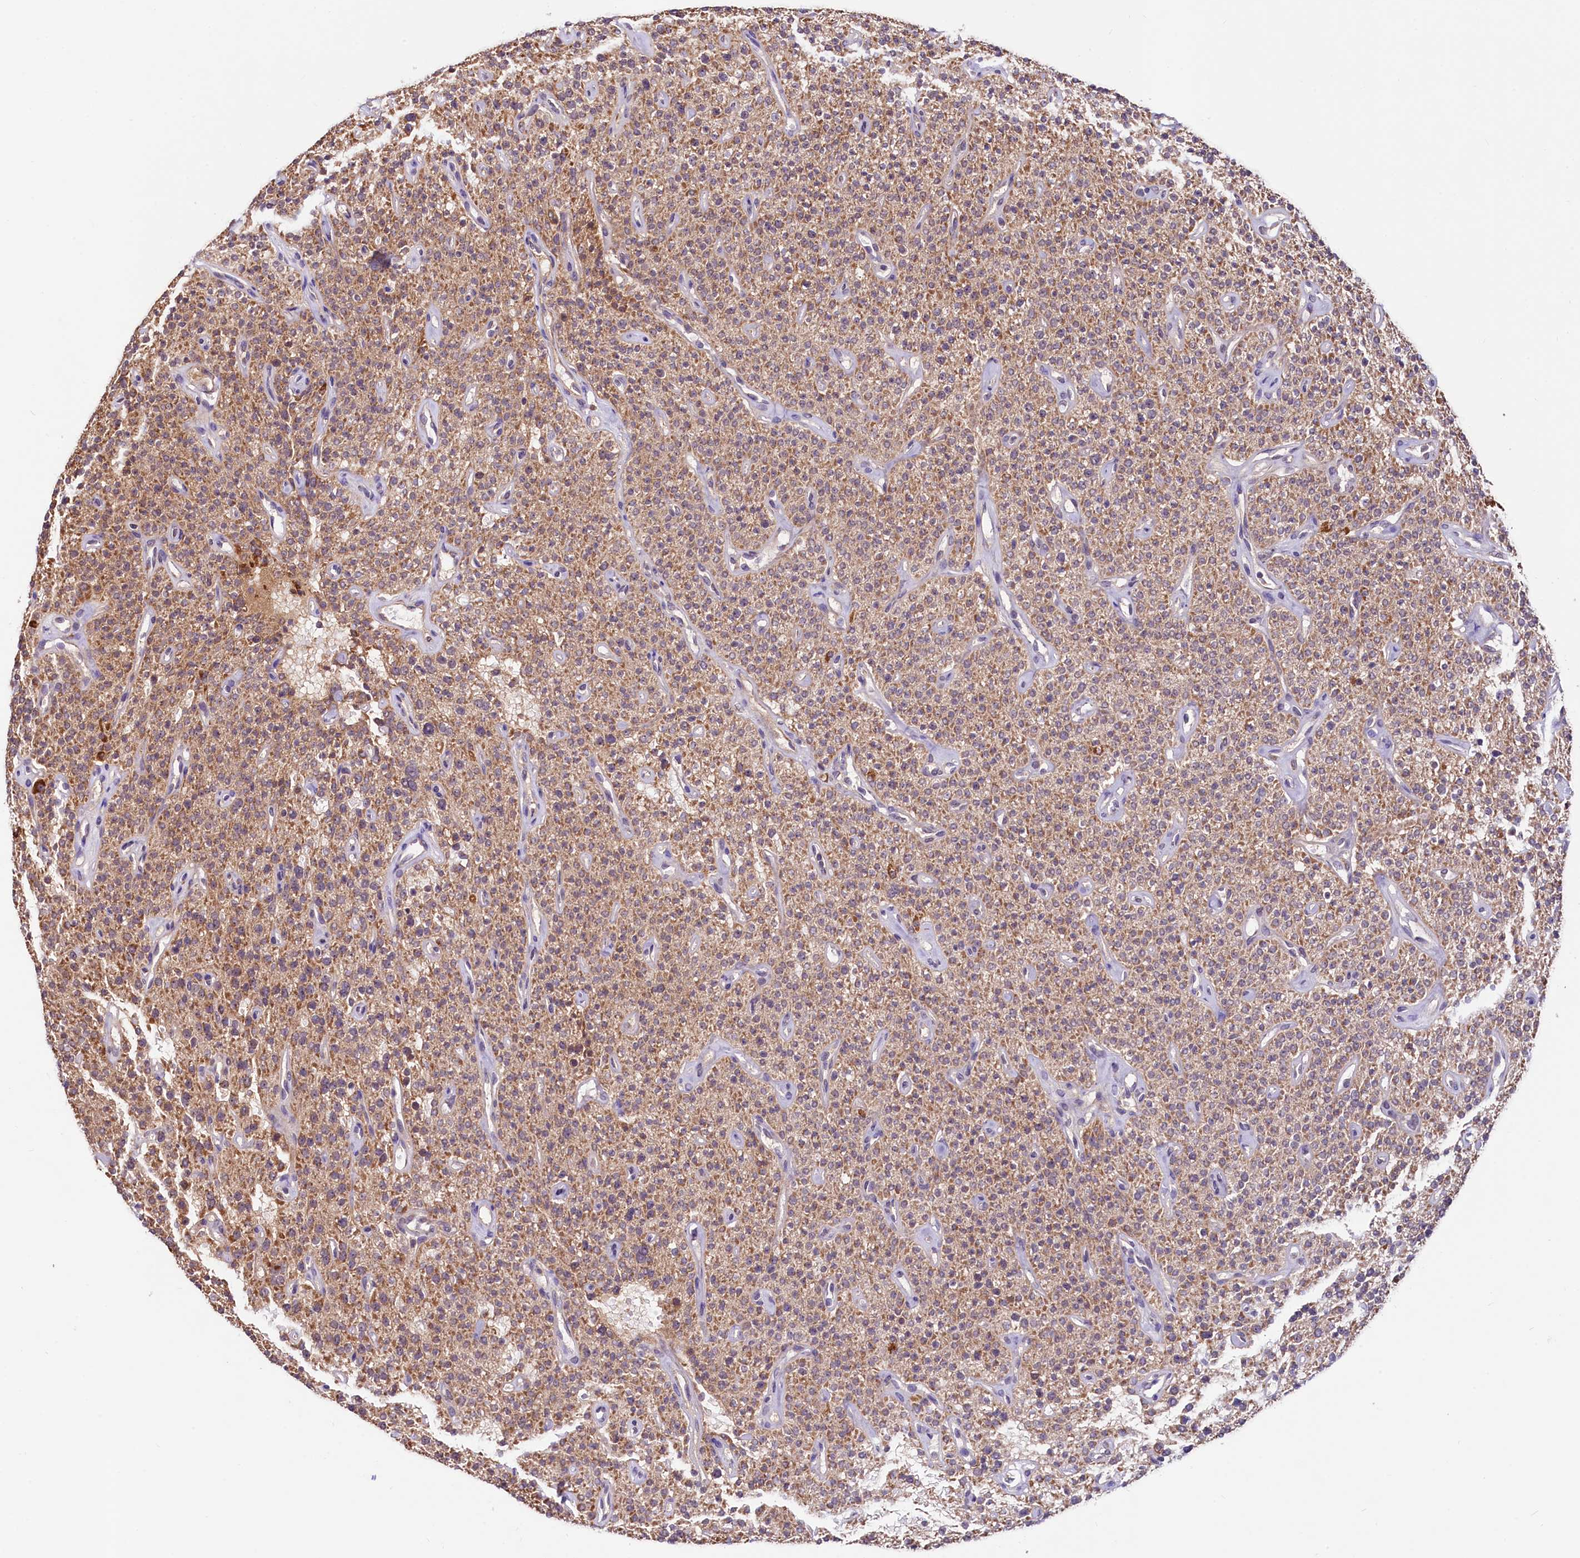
{"staining": {"intensity": "strong", "quantity": ">75%", "location": "cytoplasmic/membranous"}, "tissue": "parathyroid gland", "cell_type": "Glandular cells", "image_type": "normal", "snomed": [{"axis": "morphology", "description": "Normal tissue, NOS"}, {"axis": "topography", "description": "Parathyroid gland"}], "caption": "The photomicrograph shows staining of unremarkable parathyroid gland, revealing strong cytoplasmic/membranous protein staining (brown color) within glandular cells. (IHC, brightfield microscopy, high magnification).", "gene": "CIAO3", "patient": {"sex": "male", "age": 46}}